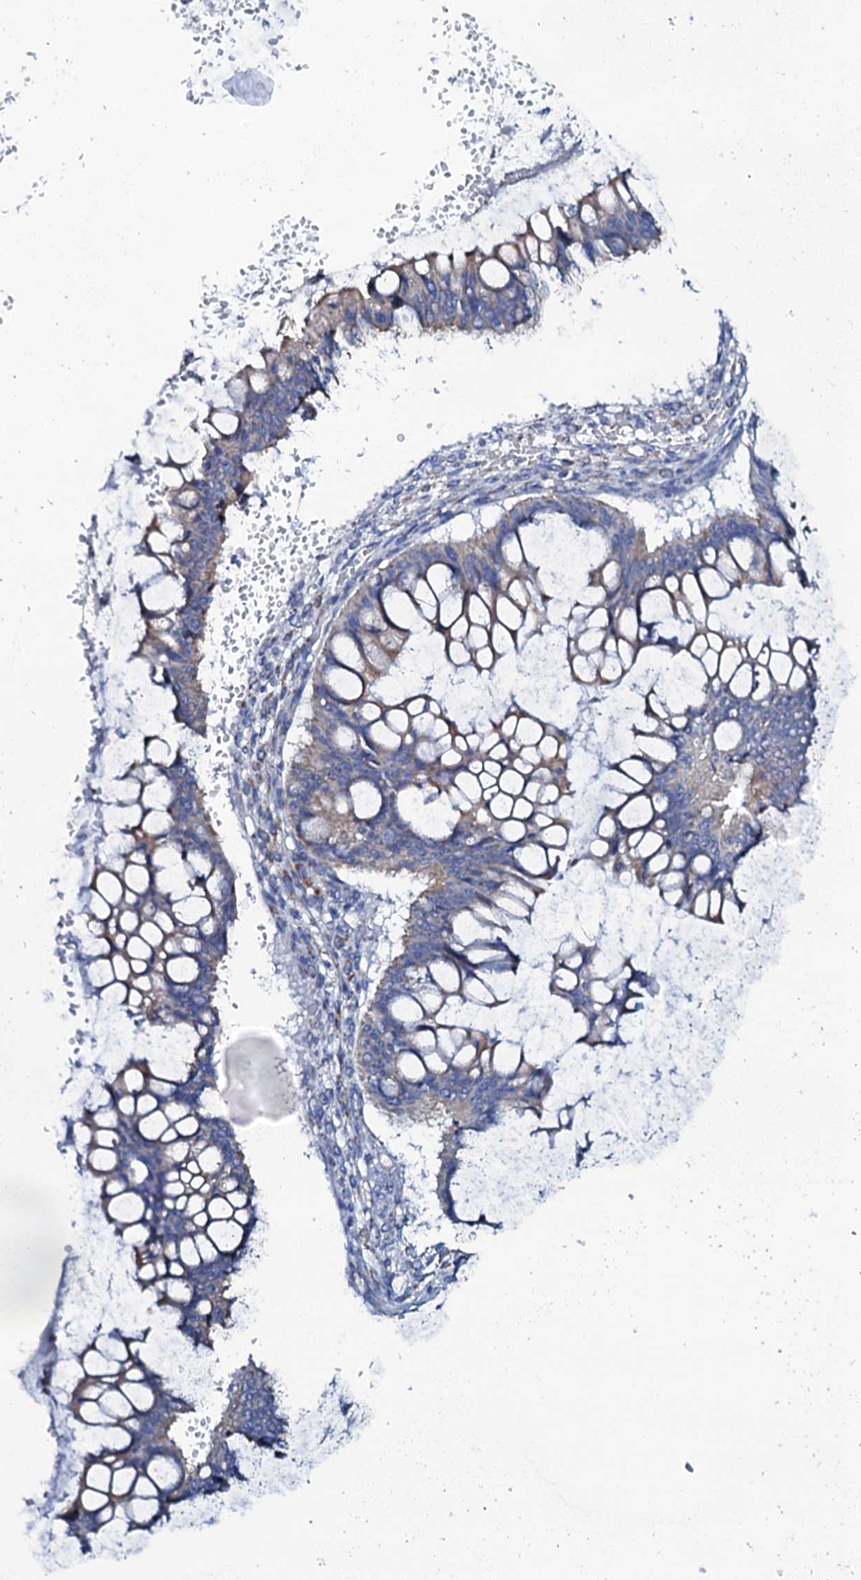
{"staining": {"intensity": "negative", "quantity": "none", "location": "none"}, "tissue": "ovarian cancer", "cell_type": "Tumor cells", "image_type": "cancer", "snomed": [{"axis": "morphology", "description": "Cystadenocarcinoma, mucinous, NOS"}, {"axis": "topography", "description": "Ovary"}], "caption": "Protein analysis of ovarian cancer shows no significant staining in tumor cells.", "gene": "SLC37A4", "patient": {"sex": "female", "age": 73}}